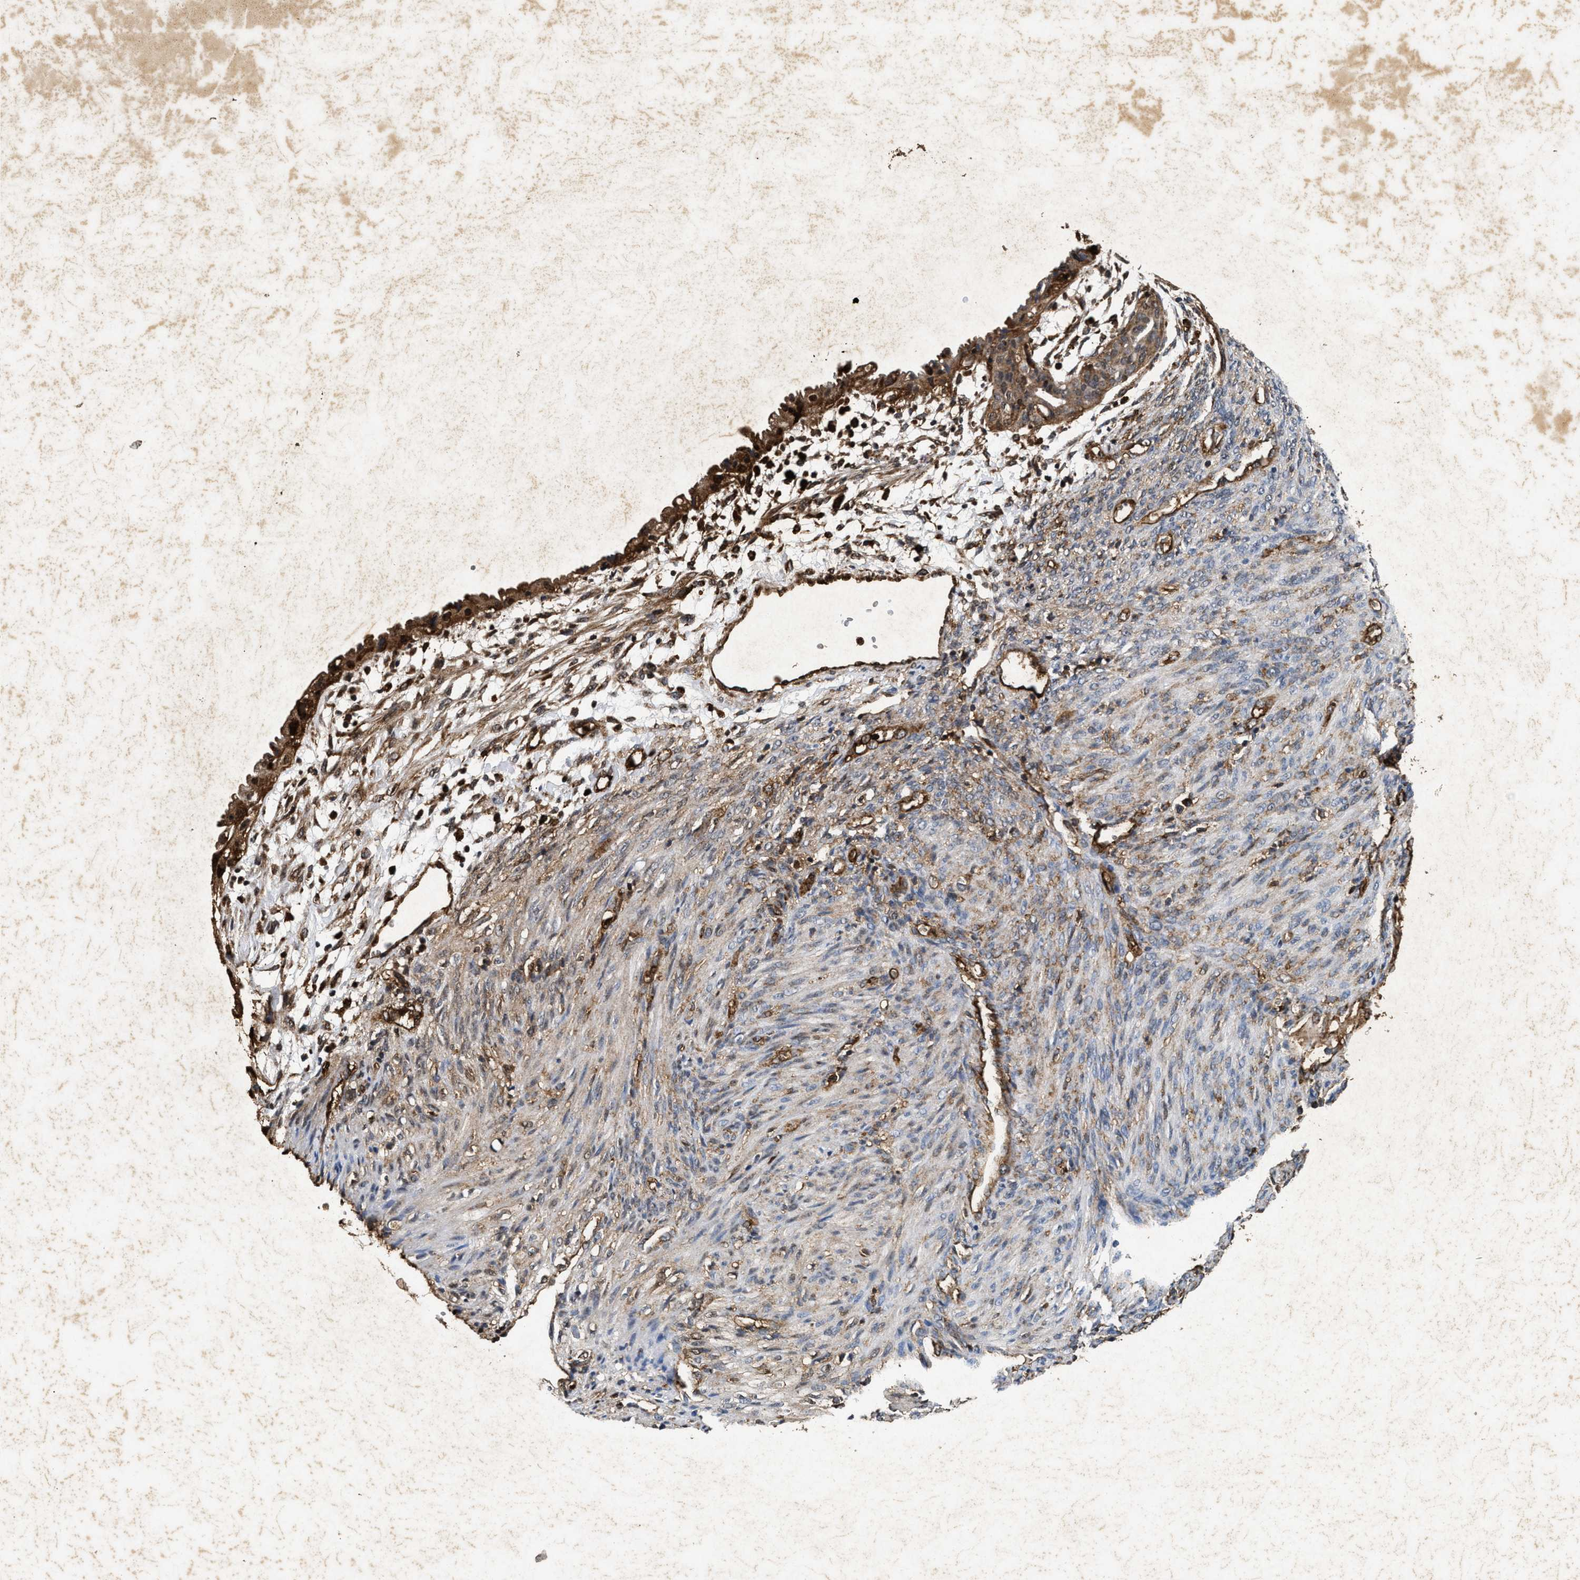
{"staining": {"intensity": "moderate", "quantity": ">75%", "location": "cytoplasmic/membranous"}, "tissue": "cervical cancer", "cell_type": "Tumor cells", "image_type": "cancer", "snomed": [{"axis": "morphology", "description": "Normal tissue, NOS"}, {"axis": "morphology", "description": "Adenocarcinoma, NOS"}, {"axis": "topography", "description": "Cervix"}, {"axis": "topography", "description": "Endometrium"}], "caption": "About >75% of tumor cells in human cervical cancer show moderate cytoplasmic/membranous protein positivity as visualized by brown immunohistochemical staining.", "gene": "ACOX1", "patient": {"sex": "female", "age": 86}}